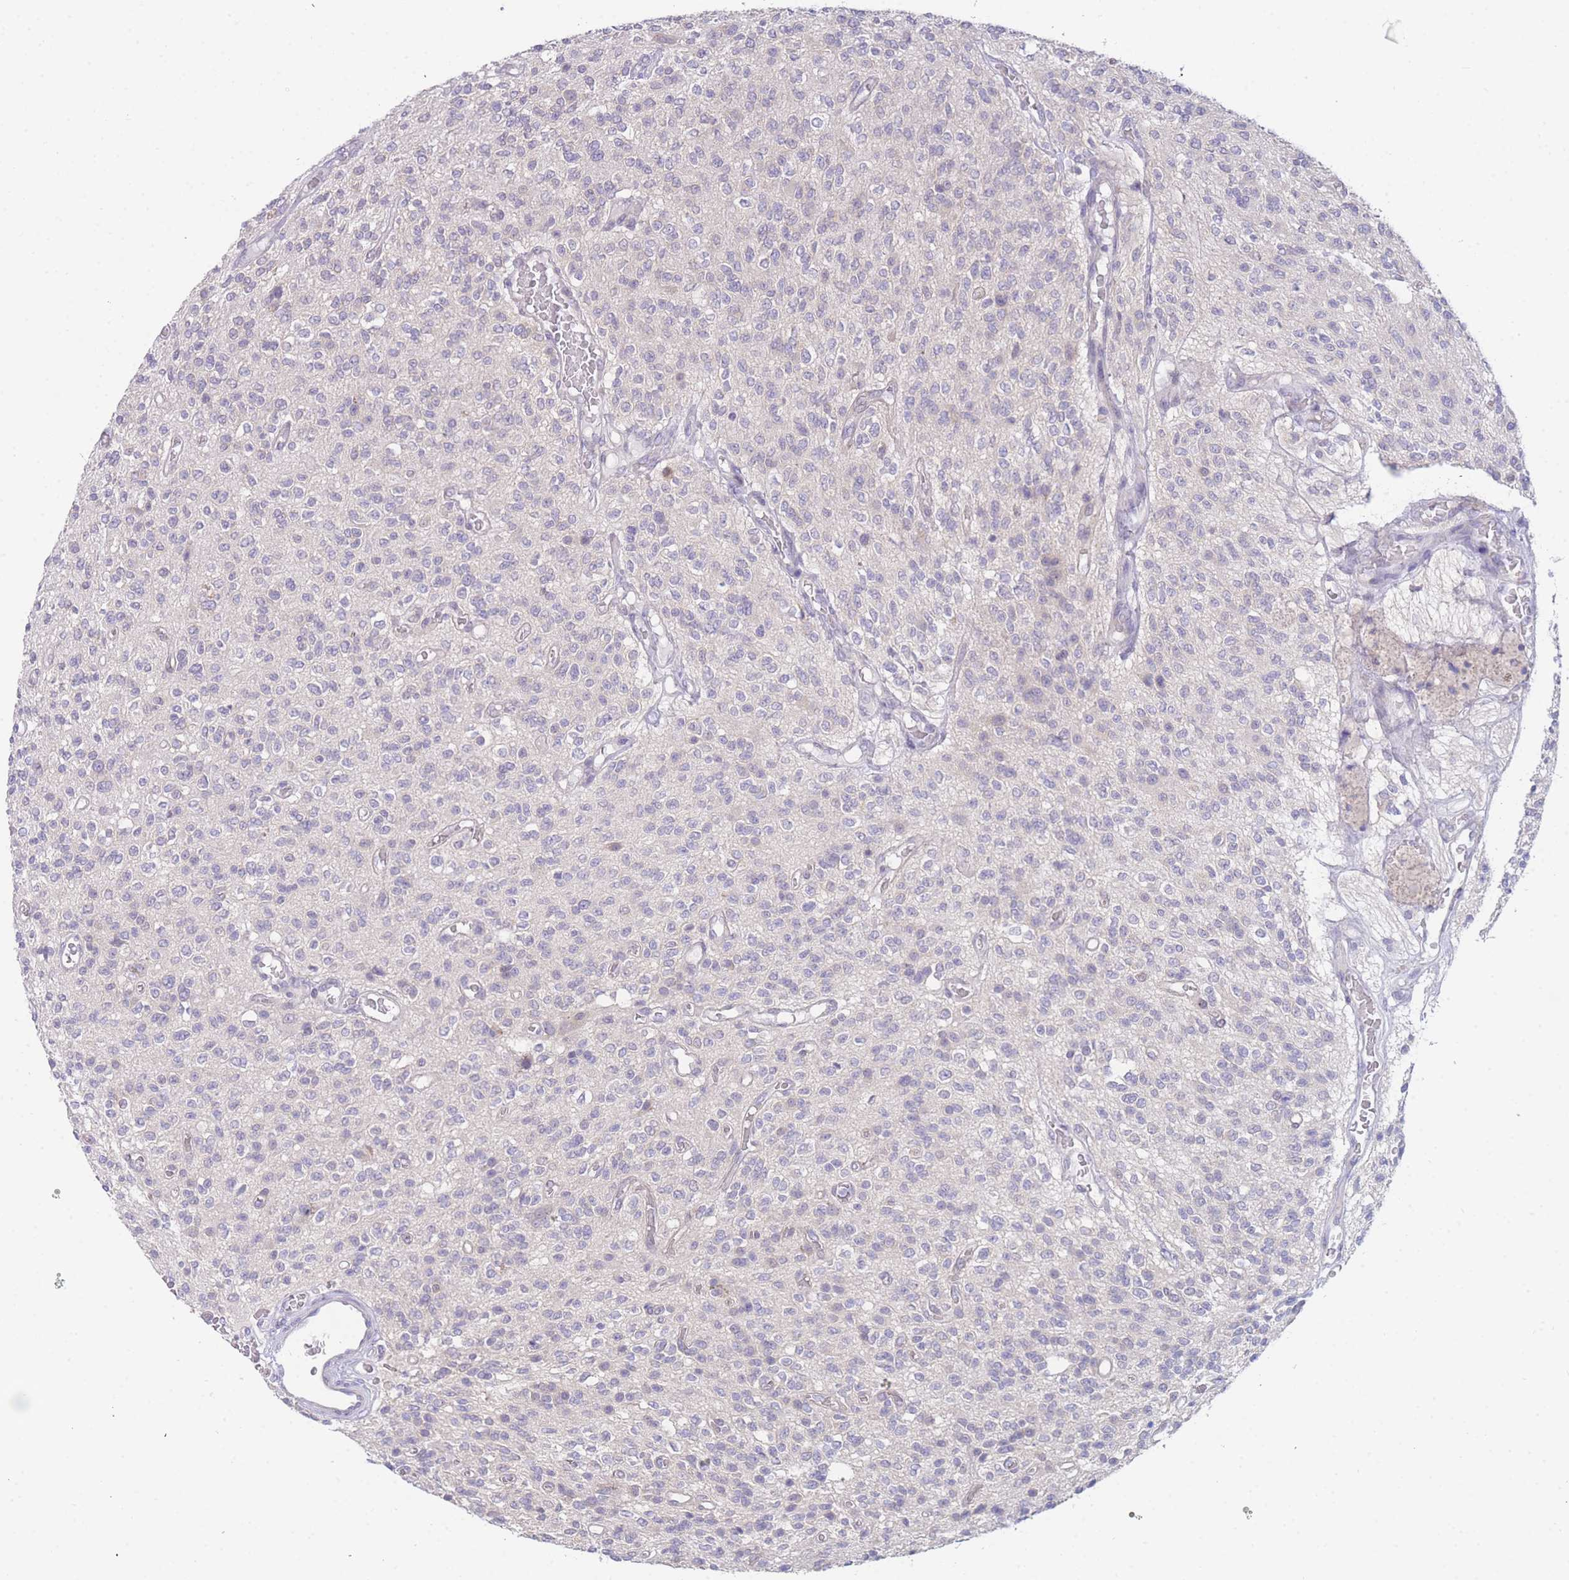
{"staining": {"intensity": "negative", "quantity": "none", "location": "none"}, "tissue": "glioma", "cell_type": "Tumor cells", "image_type": "cancer", "snomed": [{"axis": "morphology", "description": "Glioma, malignant, High grade"}, {"axis": "topography", "description": "Brain"}], "caption": "Immunohistochemistry image of neoplastic tissue: malignant high-grade glioma stained with DAB (3,3'-diaminobenzidine) shows no significant protein positivity in tumor cells.", "gene": "ZNF510", "patient": {"sex": "male", "age": 34}}